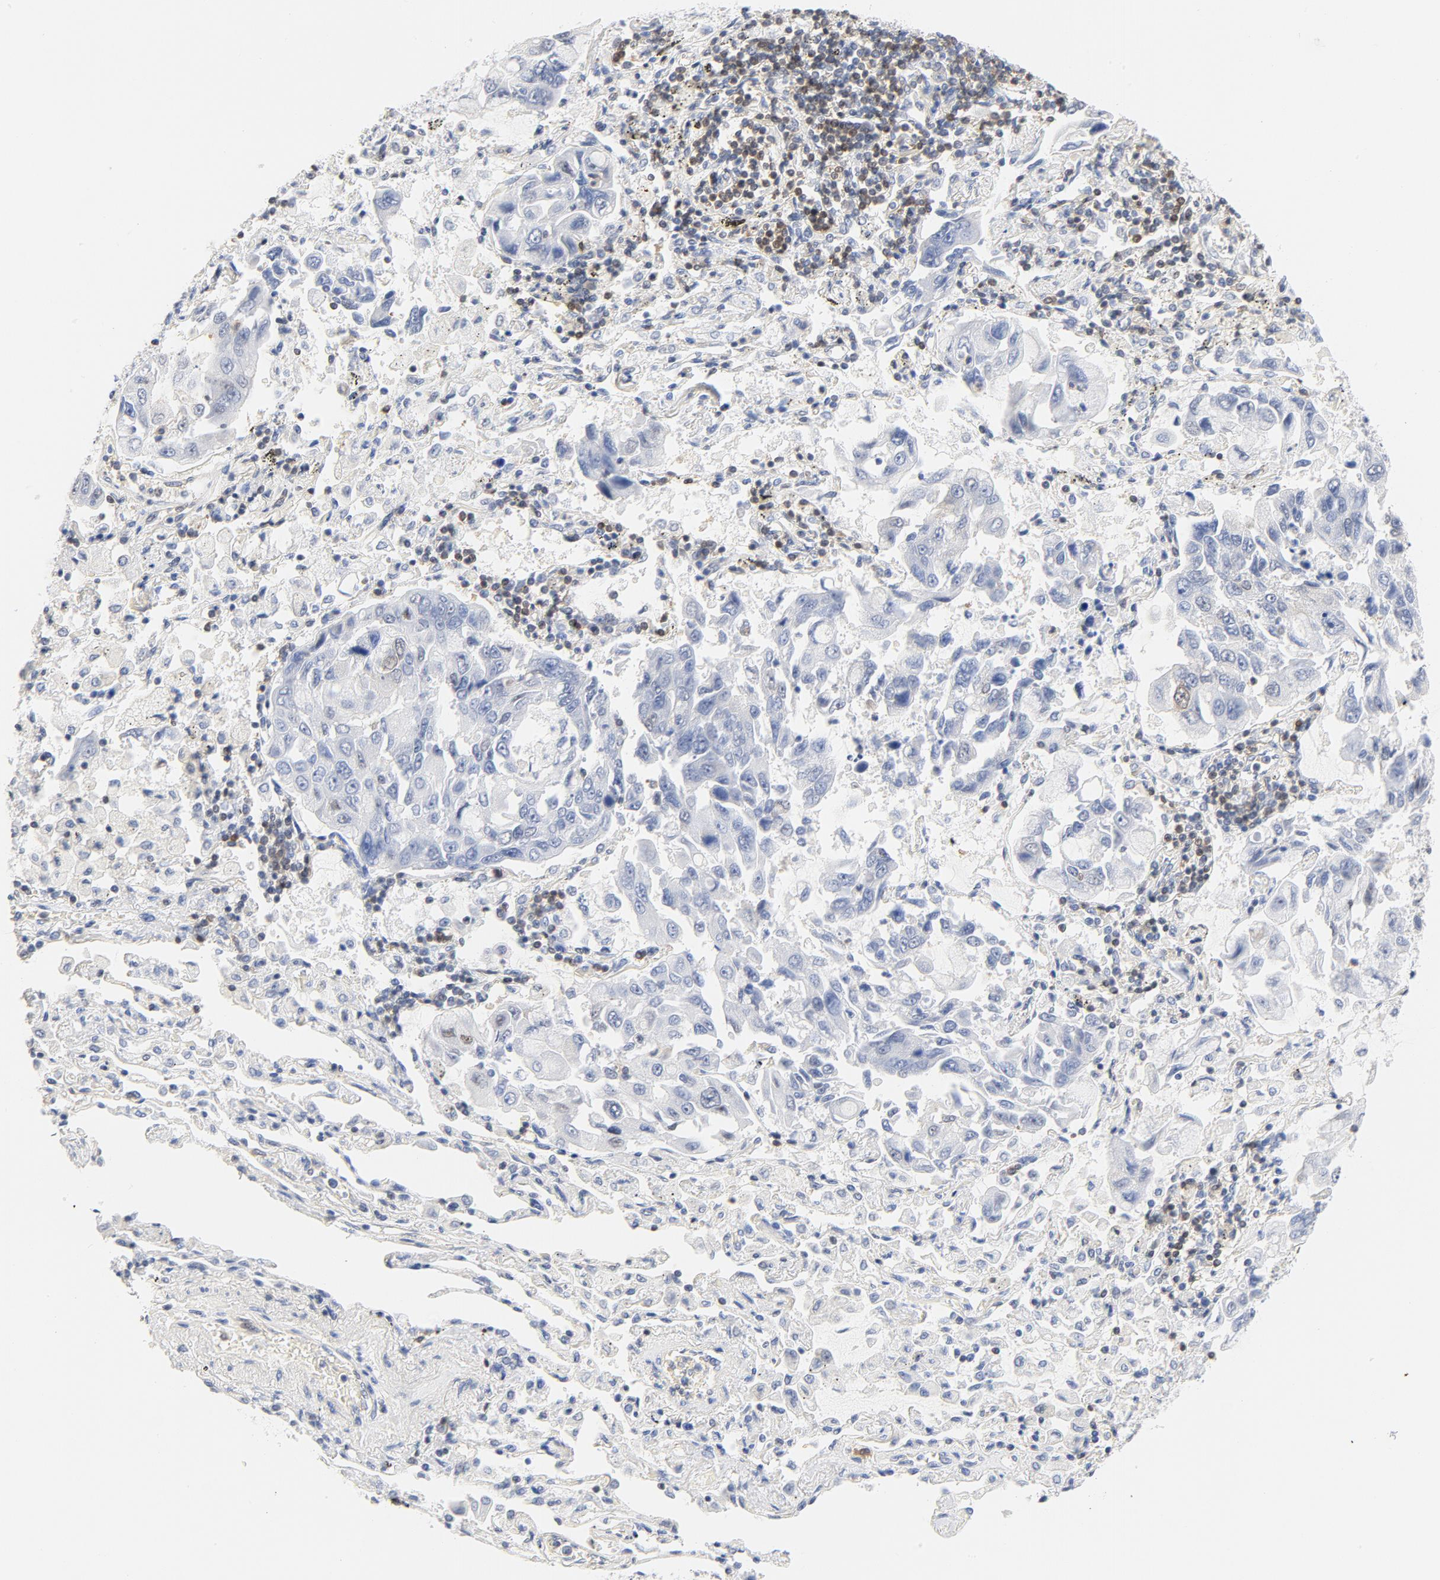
{"staining": {"intensity": "negative", "quantity": "none", "location": "none"}, "tissue": "lung cancer", "cell_type": "Tumor cells", "image_type": "cancer", "snomed": [{"axis": "morphology", "description": "Adenocarcinoma, NOS"}, {"axis": "topography", "description": "Lung"}], "caption": "Immunohistochemistry (IHC) of human lung adenocarcinoma displays no positivity in tumor cells. (DAB (3,3'-diaminobenzidine) immunohistochemistry (IHC) visualized using brightfield microscopy, high magnification).", "gene": "CDKN1B", "patient": {"sex": "male", "age": 64}}